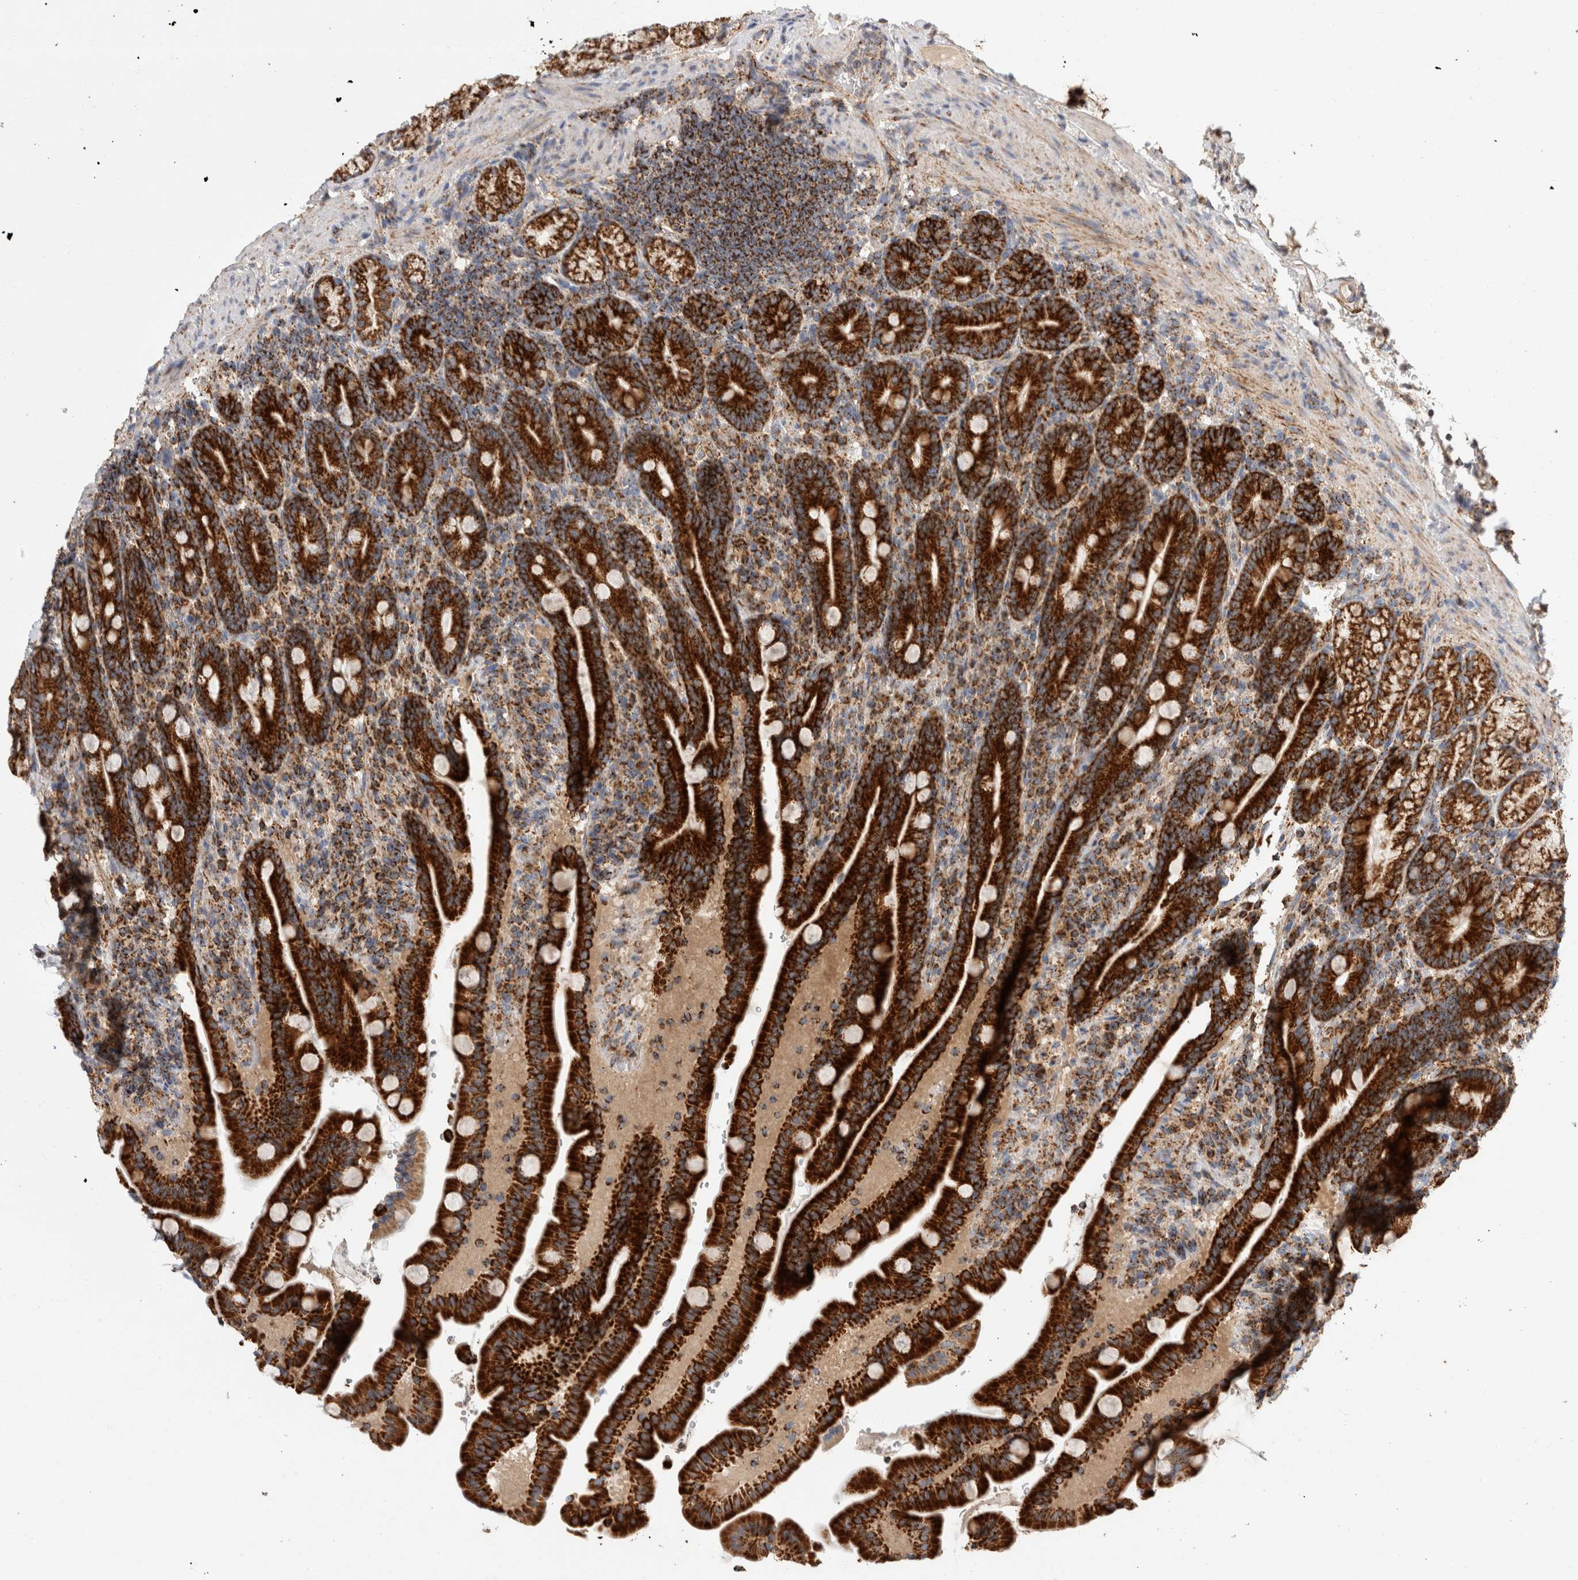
{"staining": {"intensity": "strong", "quantity": ">75%", "location": "cytoplasmic/membranous"}, "tissue": "duodenum", "cell_type": "Glandular cells", "image_type": "normal", "snomed": [{"axis": "morphology", "description": "Normal tissue, NOS"}, {"axis": "topography", "description": "Duodenum"}], "caption": "Immunohistochemical staining of normal duodenum shows strong cytoplasmic/membranous protein expression in approximately >75% of glandular cells.", "gene": "IARS2", "patient": {"sex": "male", "age": 54}}